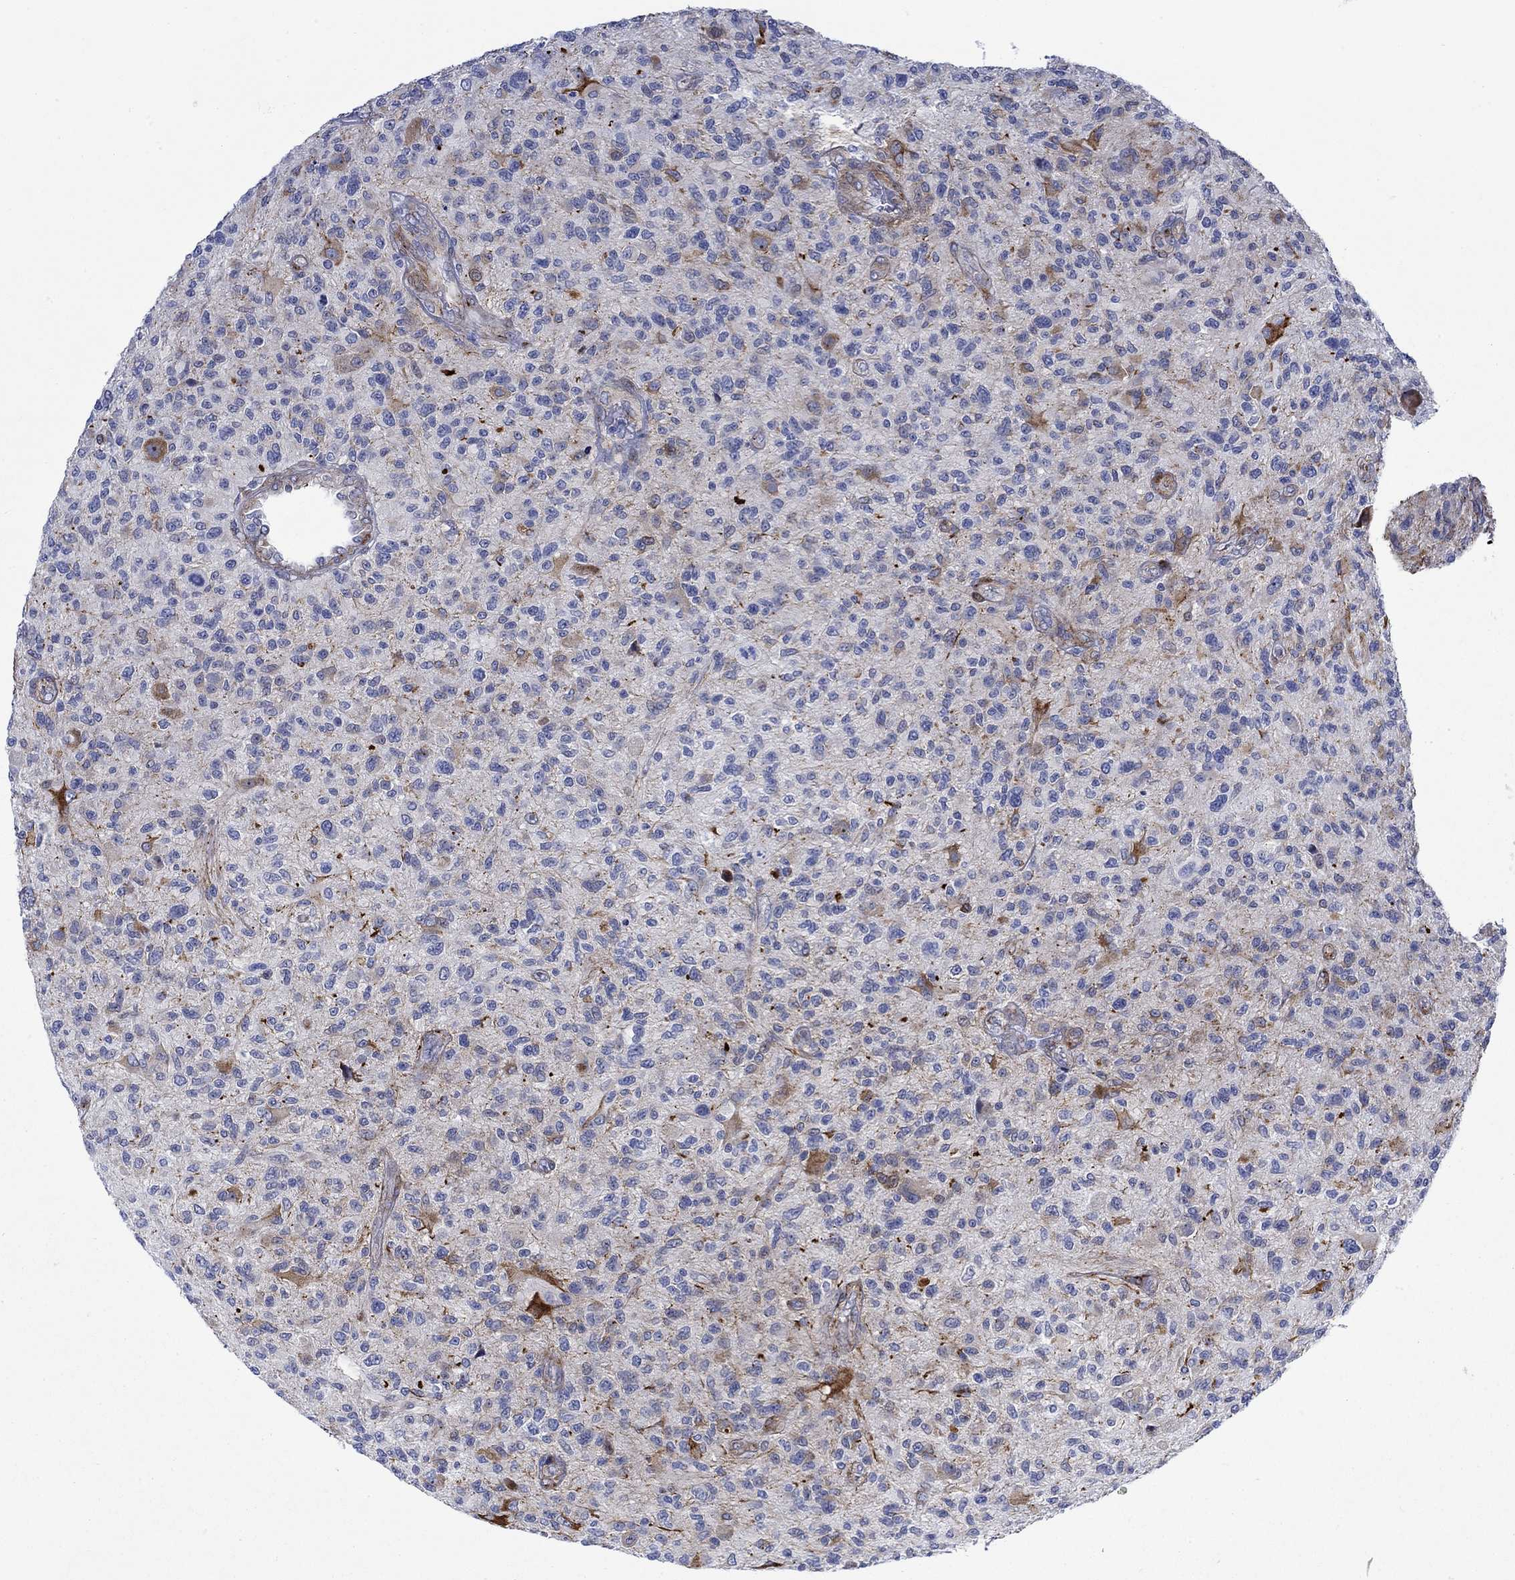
{"staining": {"intensity": "moderate", "quantity": "<25%", "location": "cytoplasmic/membranous"}, "tissue": "glioma", "cell_type": "Tumor cells", "image_type": "cancer", "snomed": [{"axis": "morphology", "description": "Glioma, malignant, High grade"}, {"axis": "topography", "description": "Brain"}], "caption": "An image of human malignant high-grade glioma stained for a protein shows moderate cytoplasmic/membranous brown staining in tumor cells. The protein is stained brown, and the nuclei are stained in blue (DAB IHC with brightfield microscopy, high magnification).", "gene": "KSR2", "patient": {"sex": "male", "age": 47}}